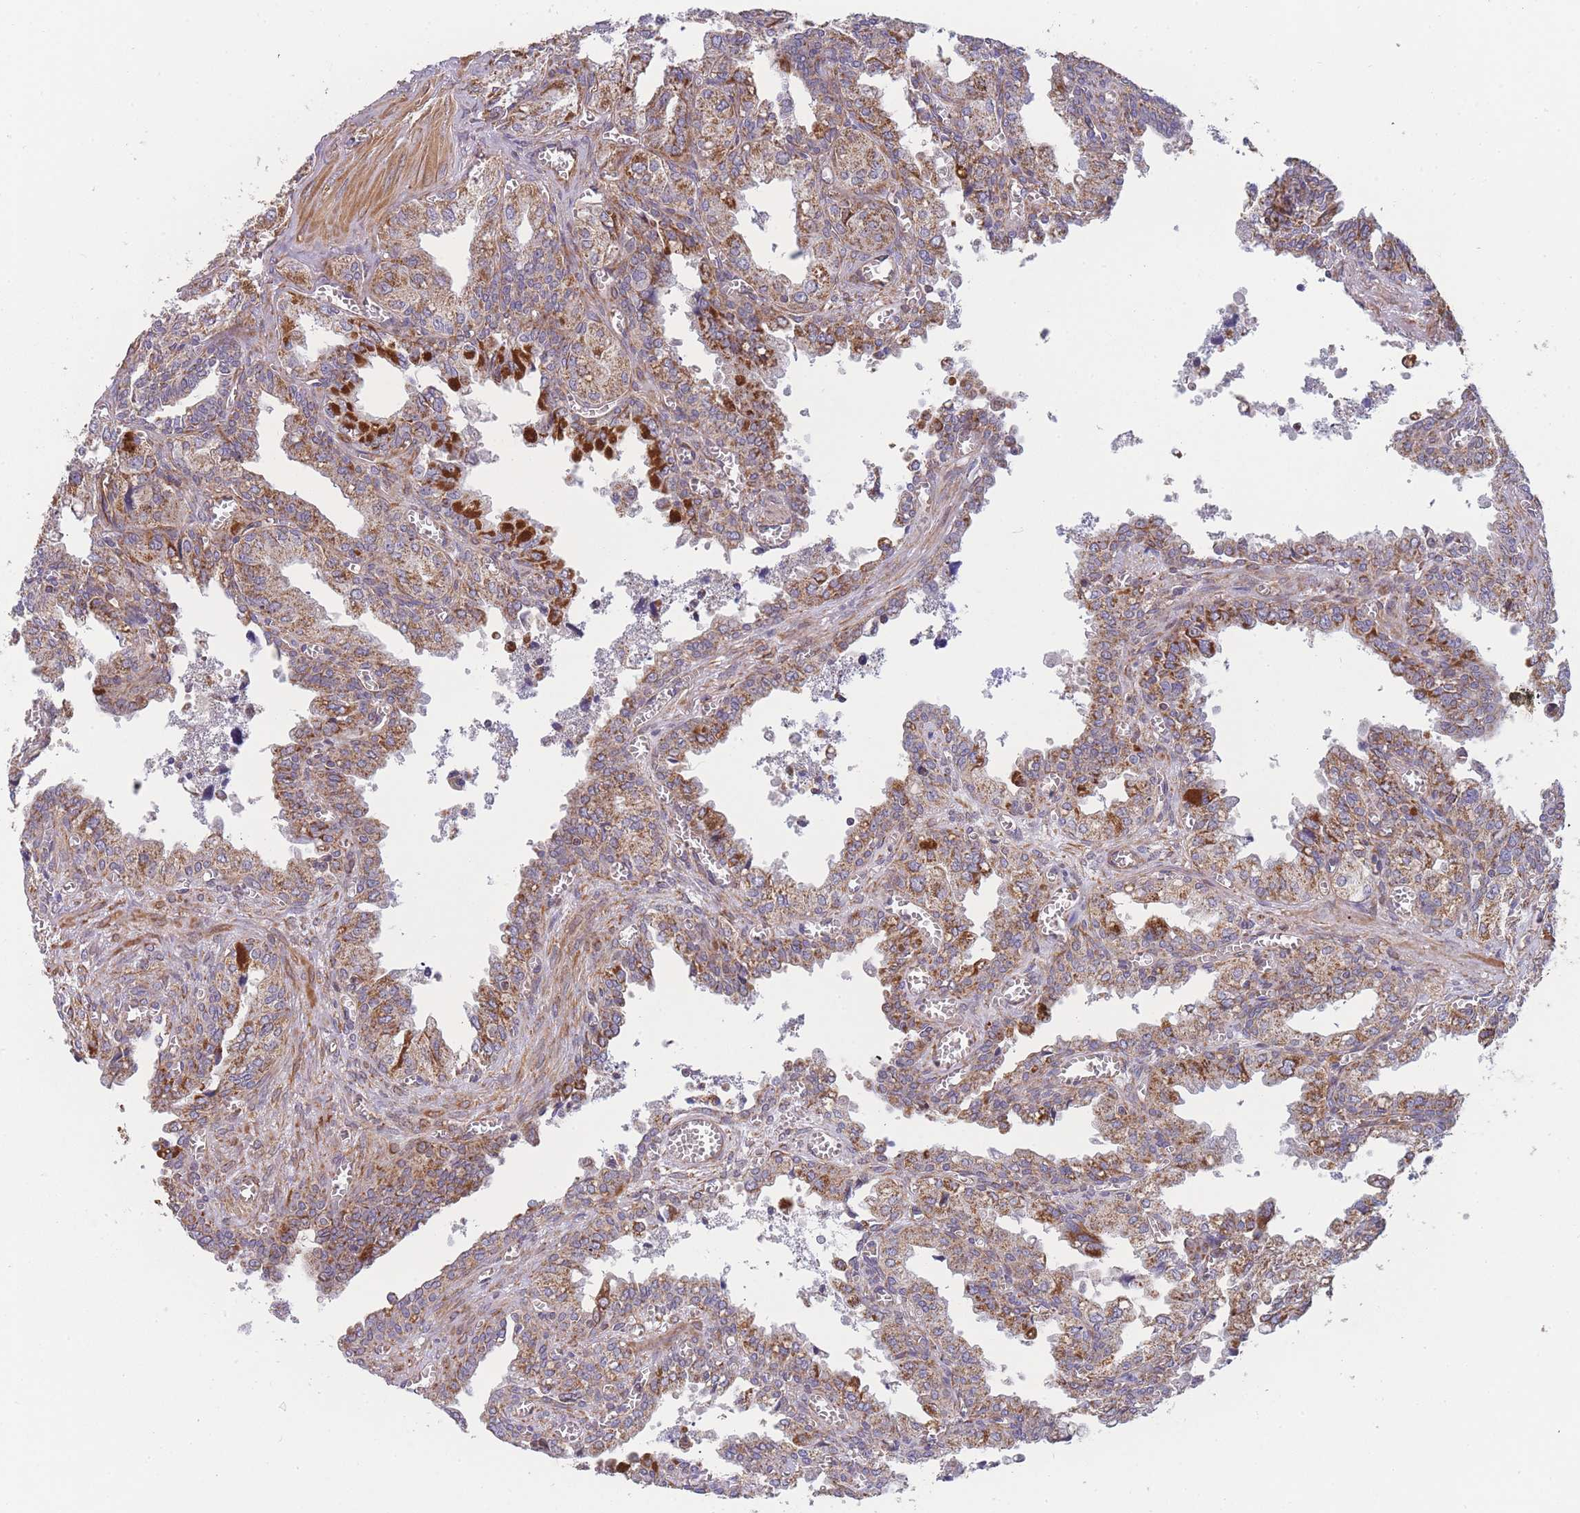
{"staining": {"intensity": "moderate", "quantity": ">75%", "location": "cytoplasmic/membranous"}, "tissue": "seminal vesicle", "cell_type": "Glandular cells", "image_type": "normal", "snomed": [{"axis": "morphology", "description": "Normal tissue, NOS"}, {"axis": "topography", "description": "Seminal veicle"}], "caption": "Immunohistochemistry staining of unremarkable seminal vesicle, which exhibits medium levels of moderate cytoplasmic/membranous staining in about >75% of glandular cells indicating moderate cytoplasmic/membranous protein positivity. The staining was performed using DAB (brown) for protein detection and nuclei were counterstained in hematoxylin (blue).", "gene": "MTRES1", "patient": {"sex": "male", "age": 67}}